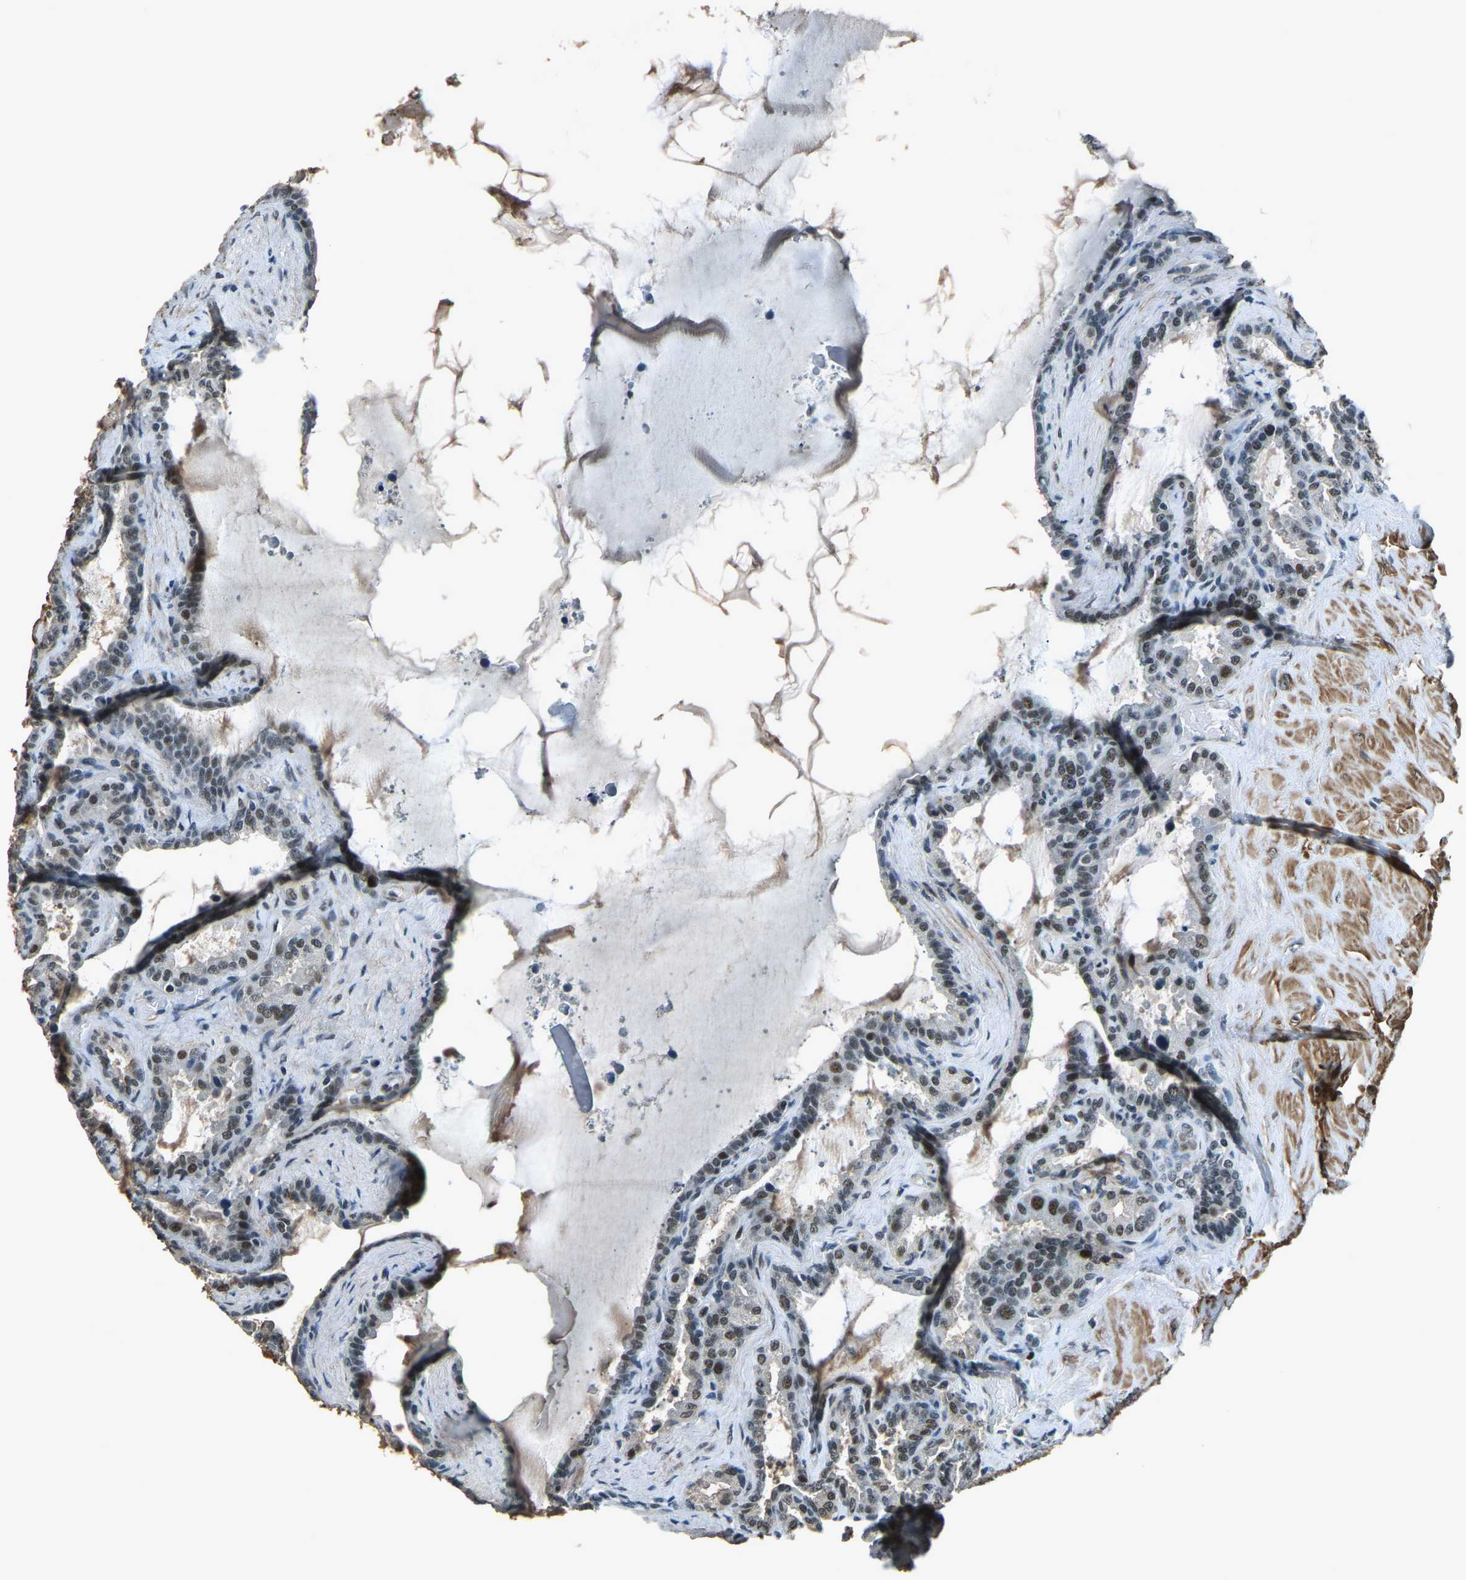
{"staining": {"intensity": "moderate", "quantity": "25%-75%", "location": "nuclear"}, "tissue": "seminal vesicle", "cell_type": "Glandular cells", "image_type": "normal", "snomed": [{"axis": "morphology", "description": "Normal tissue, NOS"}, {"axis": "topography", "description": "Seminal veicle"}], "caption": "Seminal vesicle was stained to show a protein in brown. There is medium levels of moderate nuclear staining in approximately 25%-75% of glandular cells.", "gene": "PRCC", "patient": {"sex": "male", "age": 46}}